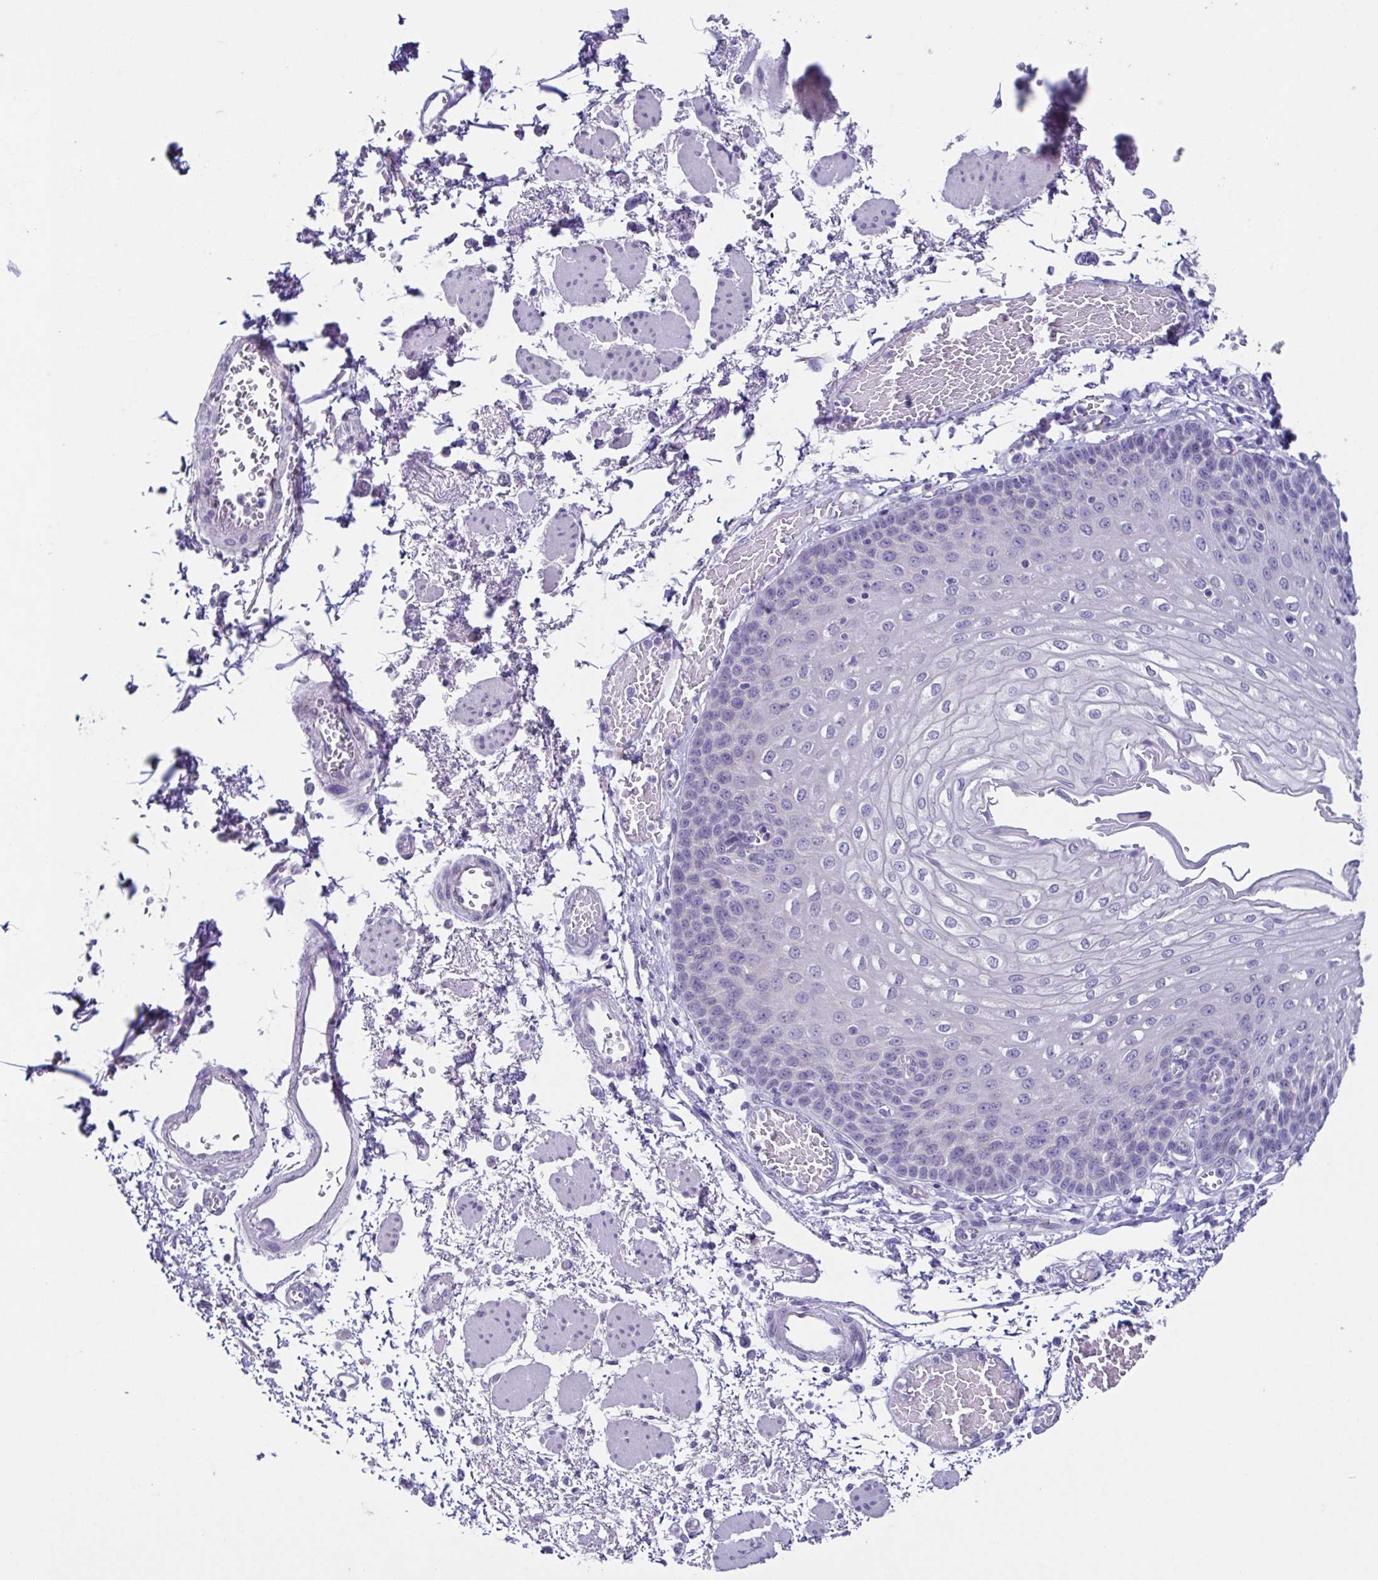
{"staining": {"intensity": "negative", "quantity": "none", "location": "none"}, "tissue": "esophagus", "cell_type": "Squamous epithelial cells", "image_type": "normal", "snomed": [{"axis": "morphology", "description": "Normal tissue, NOS"}, {"axis": "morphology", "description": "Adenocarcinoma, NOS"}, {"axis": "topography", "description": "Esophagus"}], "caption": "Benign esophagus was stained to show a protein in brown. There is no significant positivity in squamous epithelial cells. (IHC, brightfield microscopy, high magnification).", "gene": "RDH11", "patient": {"sex": "male", "age": 81}}